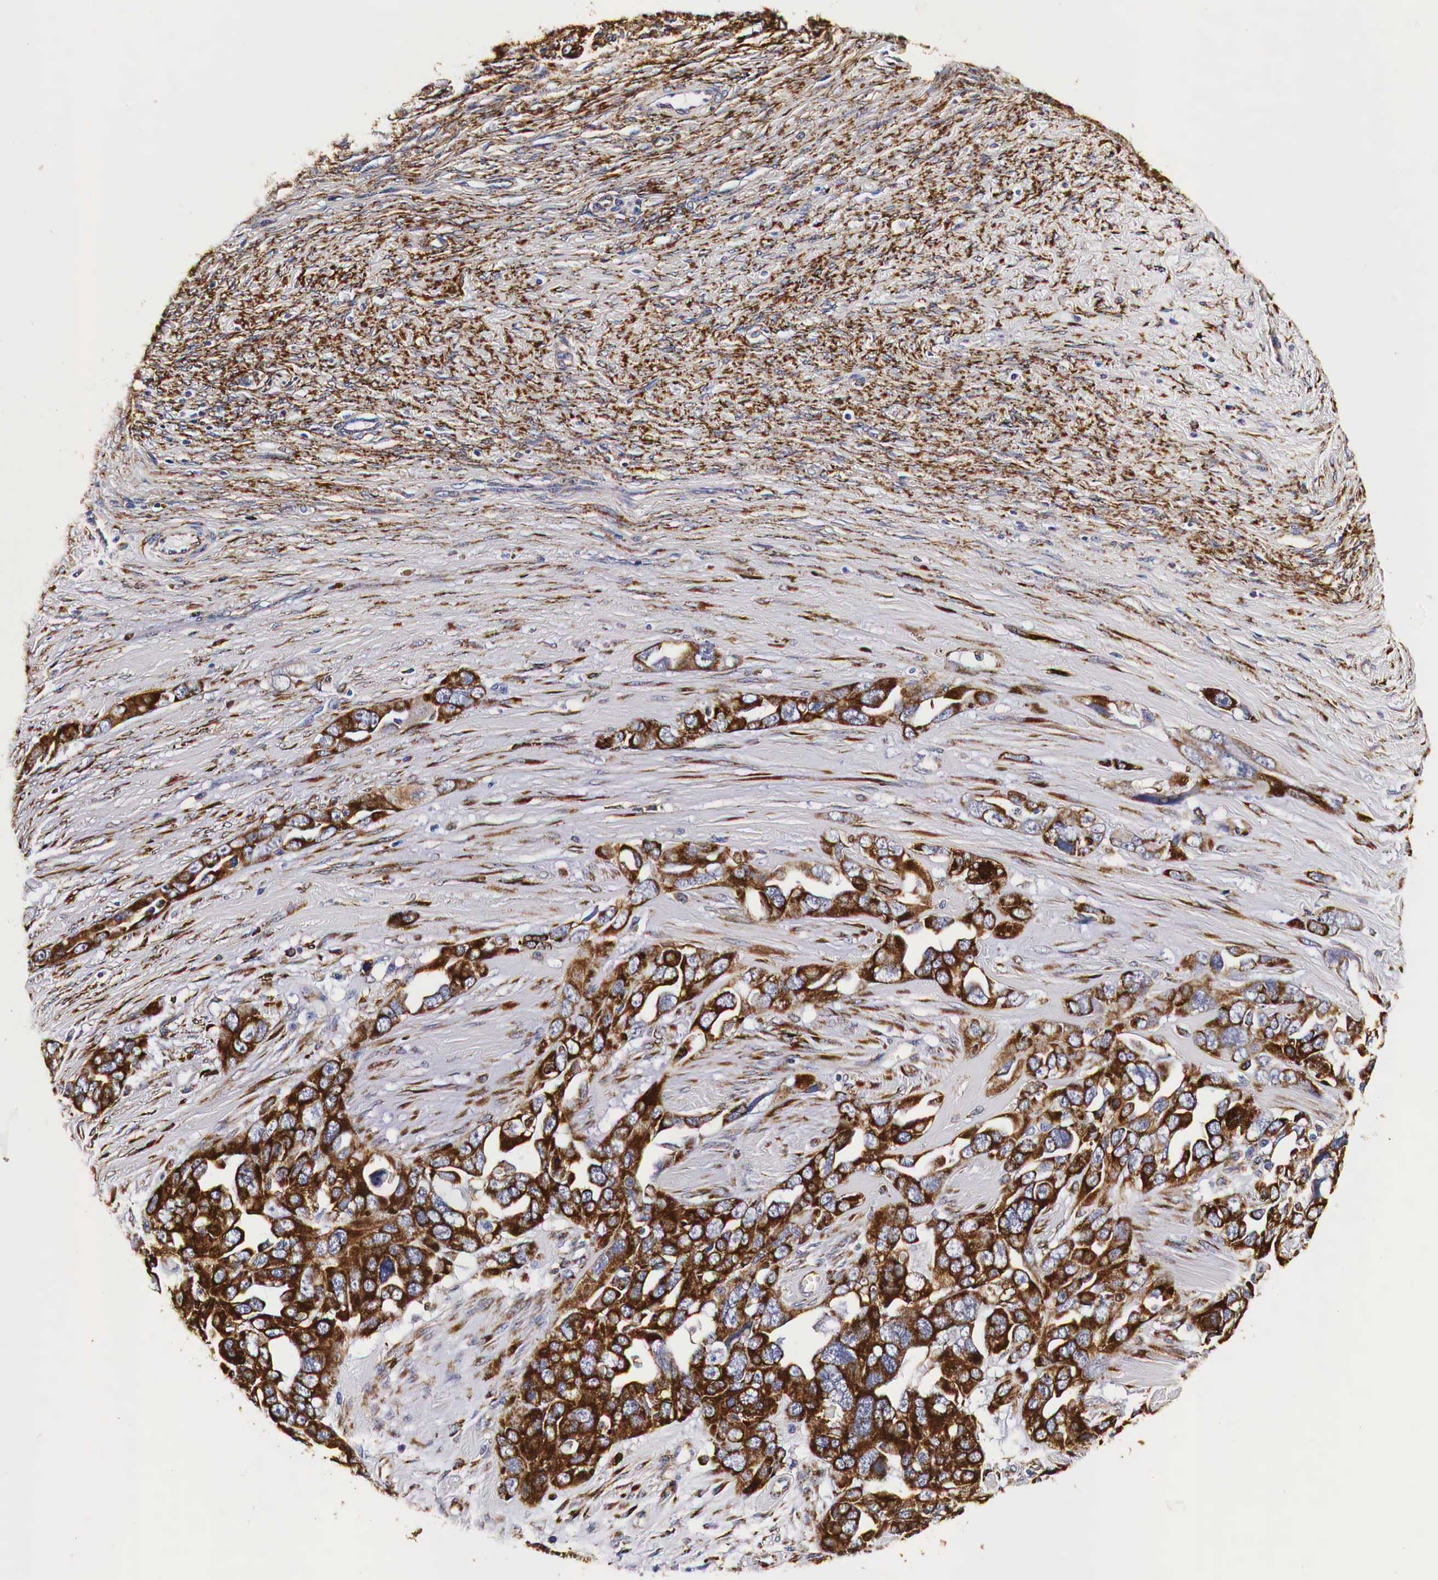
{"staining": {"intensity": "strong", "quantity": ">75%", "location": "cytoplasmic/membranous"}, "tissue": "ovarian cancer", "cell_type": "Tumor cells", "image_type": "cancer", "snomed": [{"axis": "morphology", "description": "Cystadenocarcinoma, serous, NOS"}, {"axis": "topography", "description": "Ovary"}], "caption": "There is high levels of strong cytoplasmic/membranous positivity in tumor cells of ovarian cancer (serous cystadenocarcinoma), as demonstrated by immunohistochemical staining (brown color).", "gene": "CKAP4", "patient": {"sex": "female", "age": 63}}